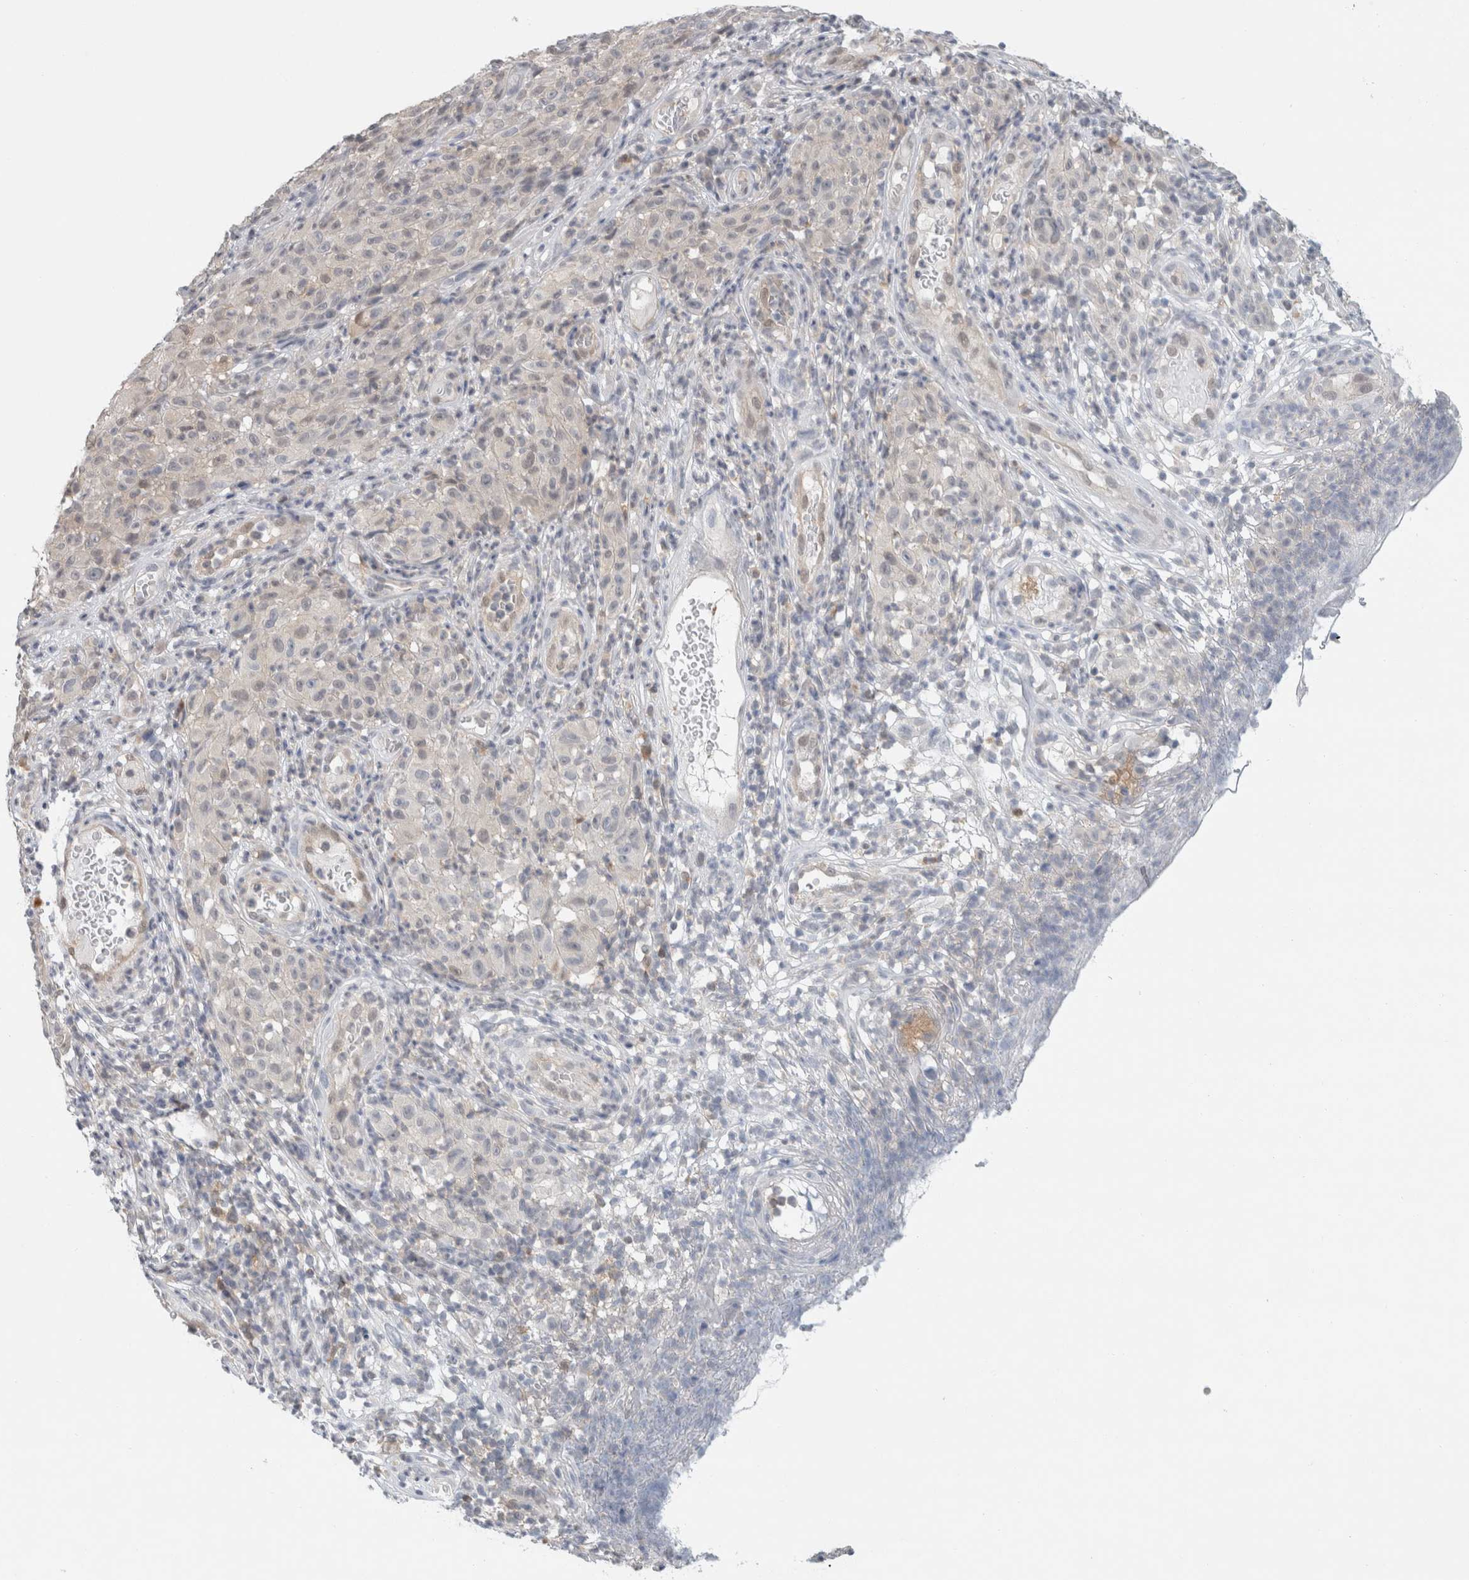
{"staining": {"intensity": "negative", "quantity": "none", "location": "none"}, "tissue": "melanoma", "cell_type": "Tumor cells", "image_type": "cancer", "snomed": [{"axis": "morphology", "description": "Malignant melanoma, NOS"}, {"axis": "topography", "description": "Skin"}], "caption": "High power microscopy image of an IHC image of malignant melanoma, revealing no significant staining in tumor cells.", "gene": "CASP6", "patient": {"sex": "female", "age": 82}}